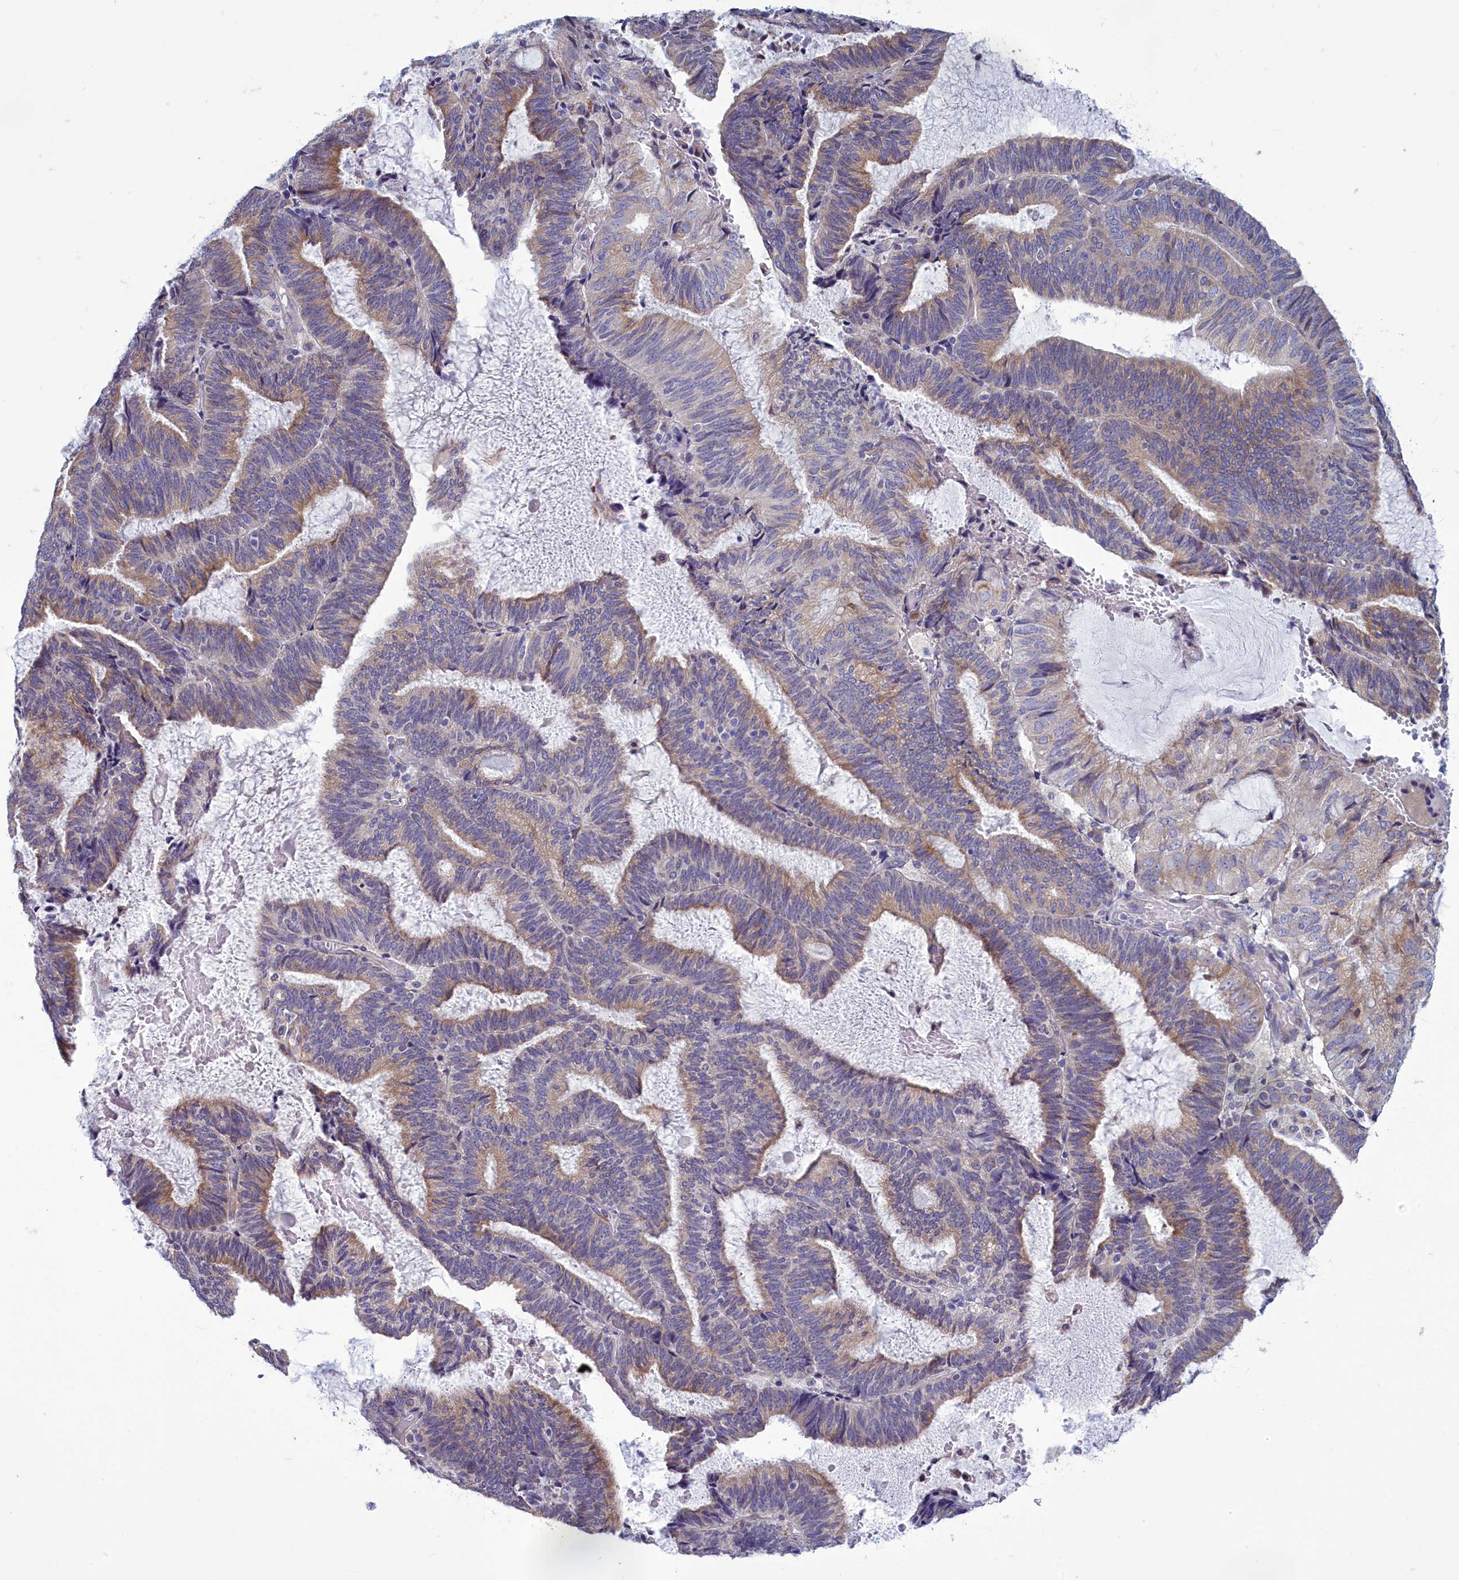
{"staining": {"intensity": "weak", "quantity": "25%-75%", "location": "cytoplasmic/membranous"}, "tissue": "endometrial cancer", "cell_type": "Tumor cells", "image_type": "cancer", "snomed": [{"axis": "morphology", "description": "Adenocarcinoma, NOS"}, {"axis": "topography", "description": "Endometrium"}], "caption": "Protein expression analysis of human endometrial cancer reveals weak cytoplasmic/membranous expression in approximately 25%-75% of tumor cells.", "gene": "CENATAC", "patient": {"sex": "female", "age": 81}}